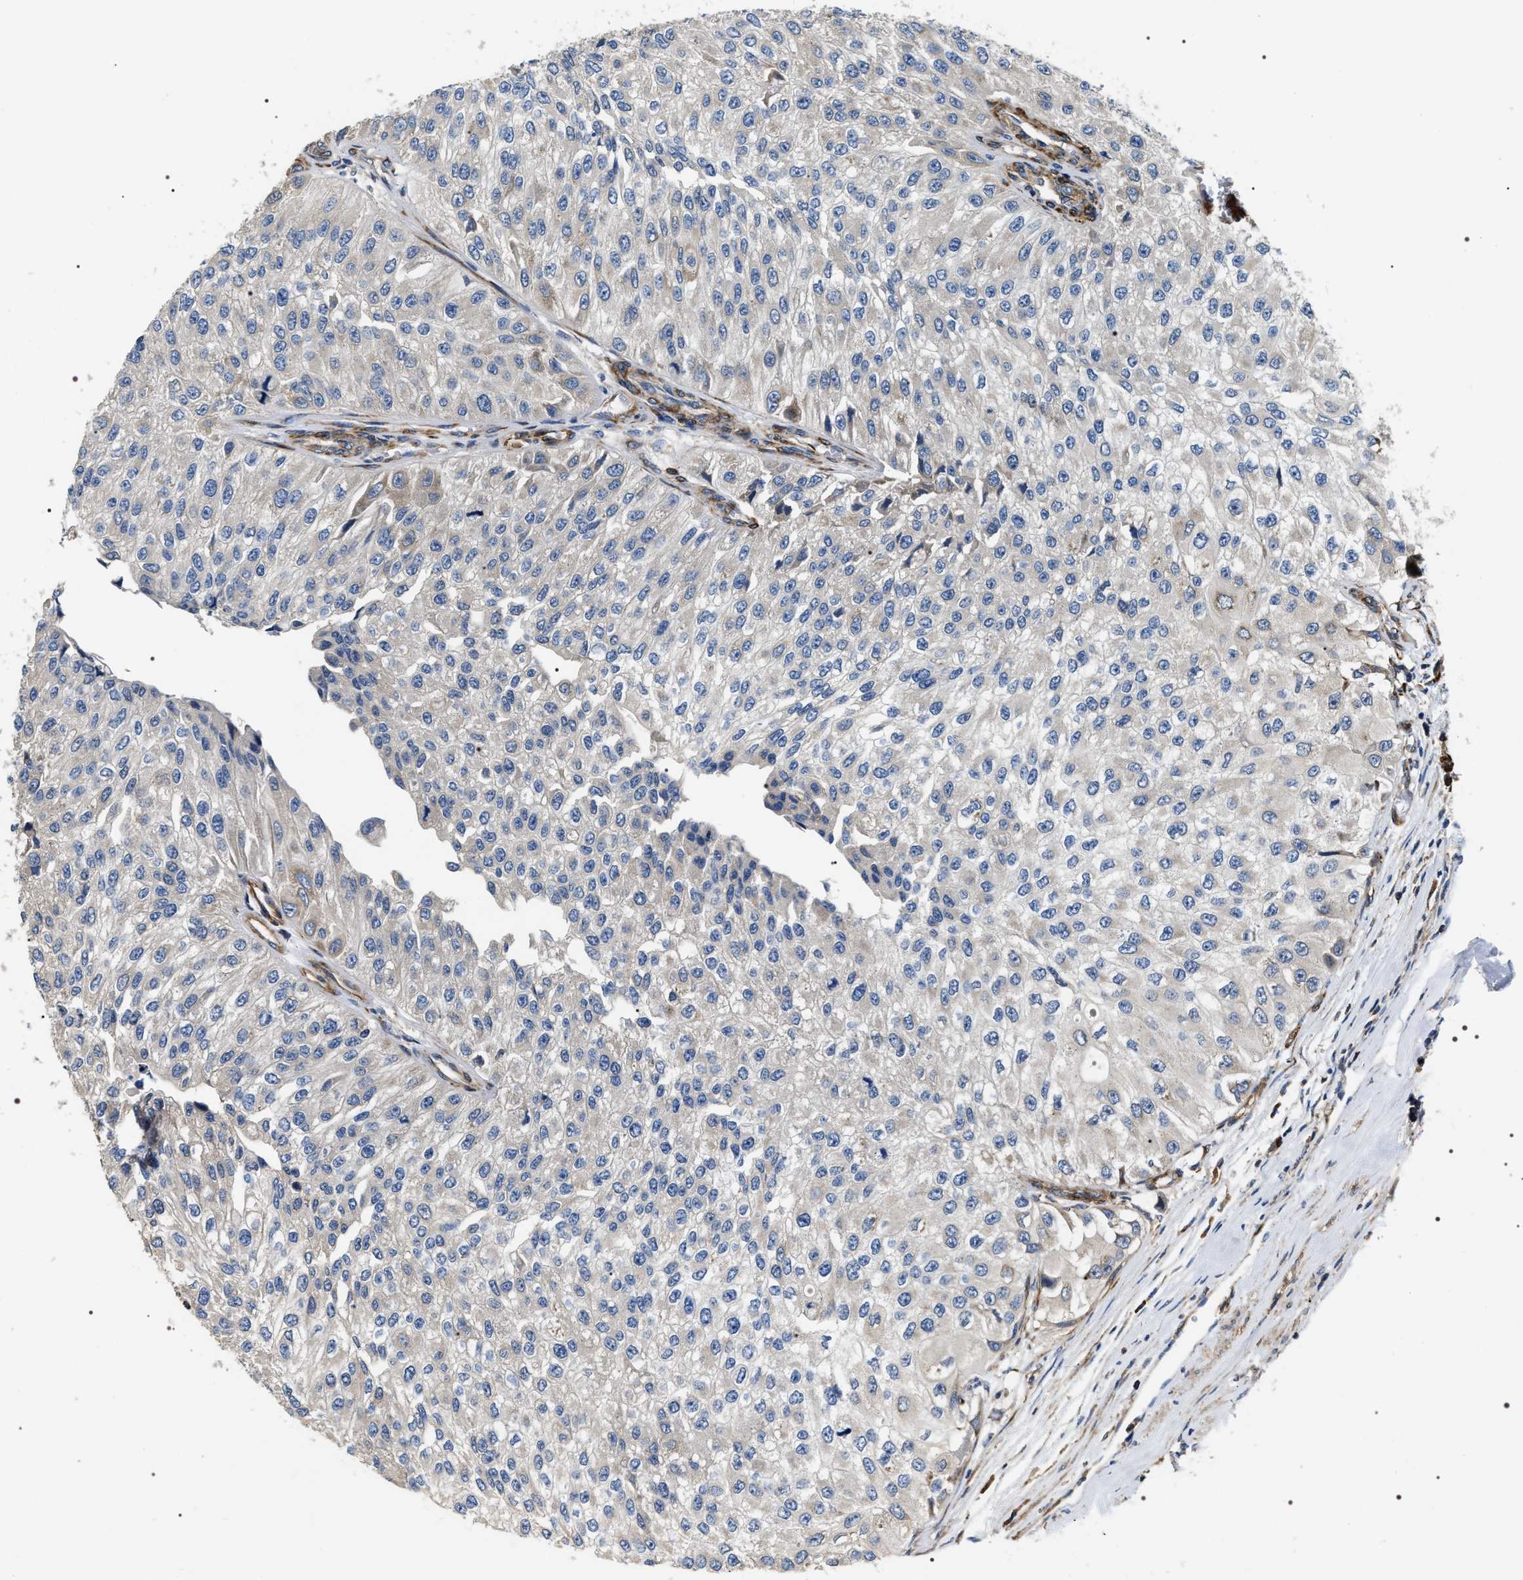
{"staining": {"intensity": "negative", "quantity": "none", "location": "none"}, "tissue": "urothelial cancer", "cell_type": "Tumor cells", "image_type": "cancer", "snomed": [{"axis": "morphology", "description": "Urothelial carcinoma, High grade"}, {"axis": "topography", "description": "Kidney"}, {"axis": "topography", "description": "Urinary bladder"}], "caption": "Immunohistochemistry photomicrograph of neoplastic tissue: urothelial carcinoma (high-grade) stained with DAB (3,3'-diaminobenzidine) displays no significant protein staining in tumor cells.", "gene": "ZC3HAV1L", "patient": {"sex": "male", "age": 77}}